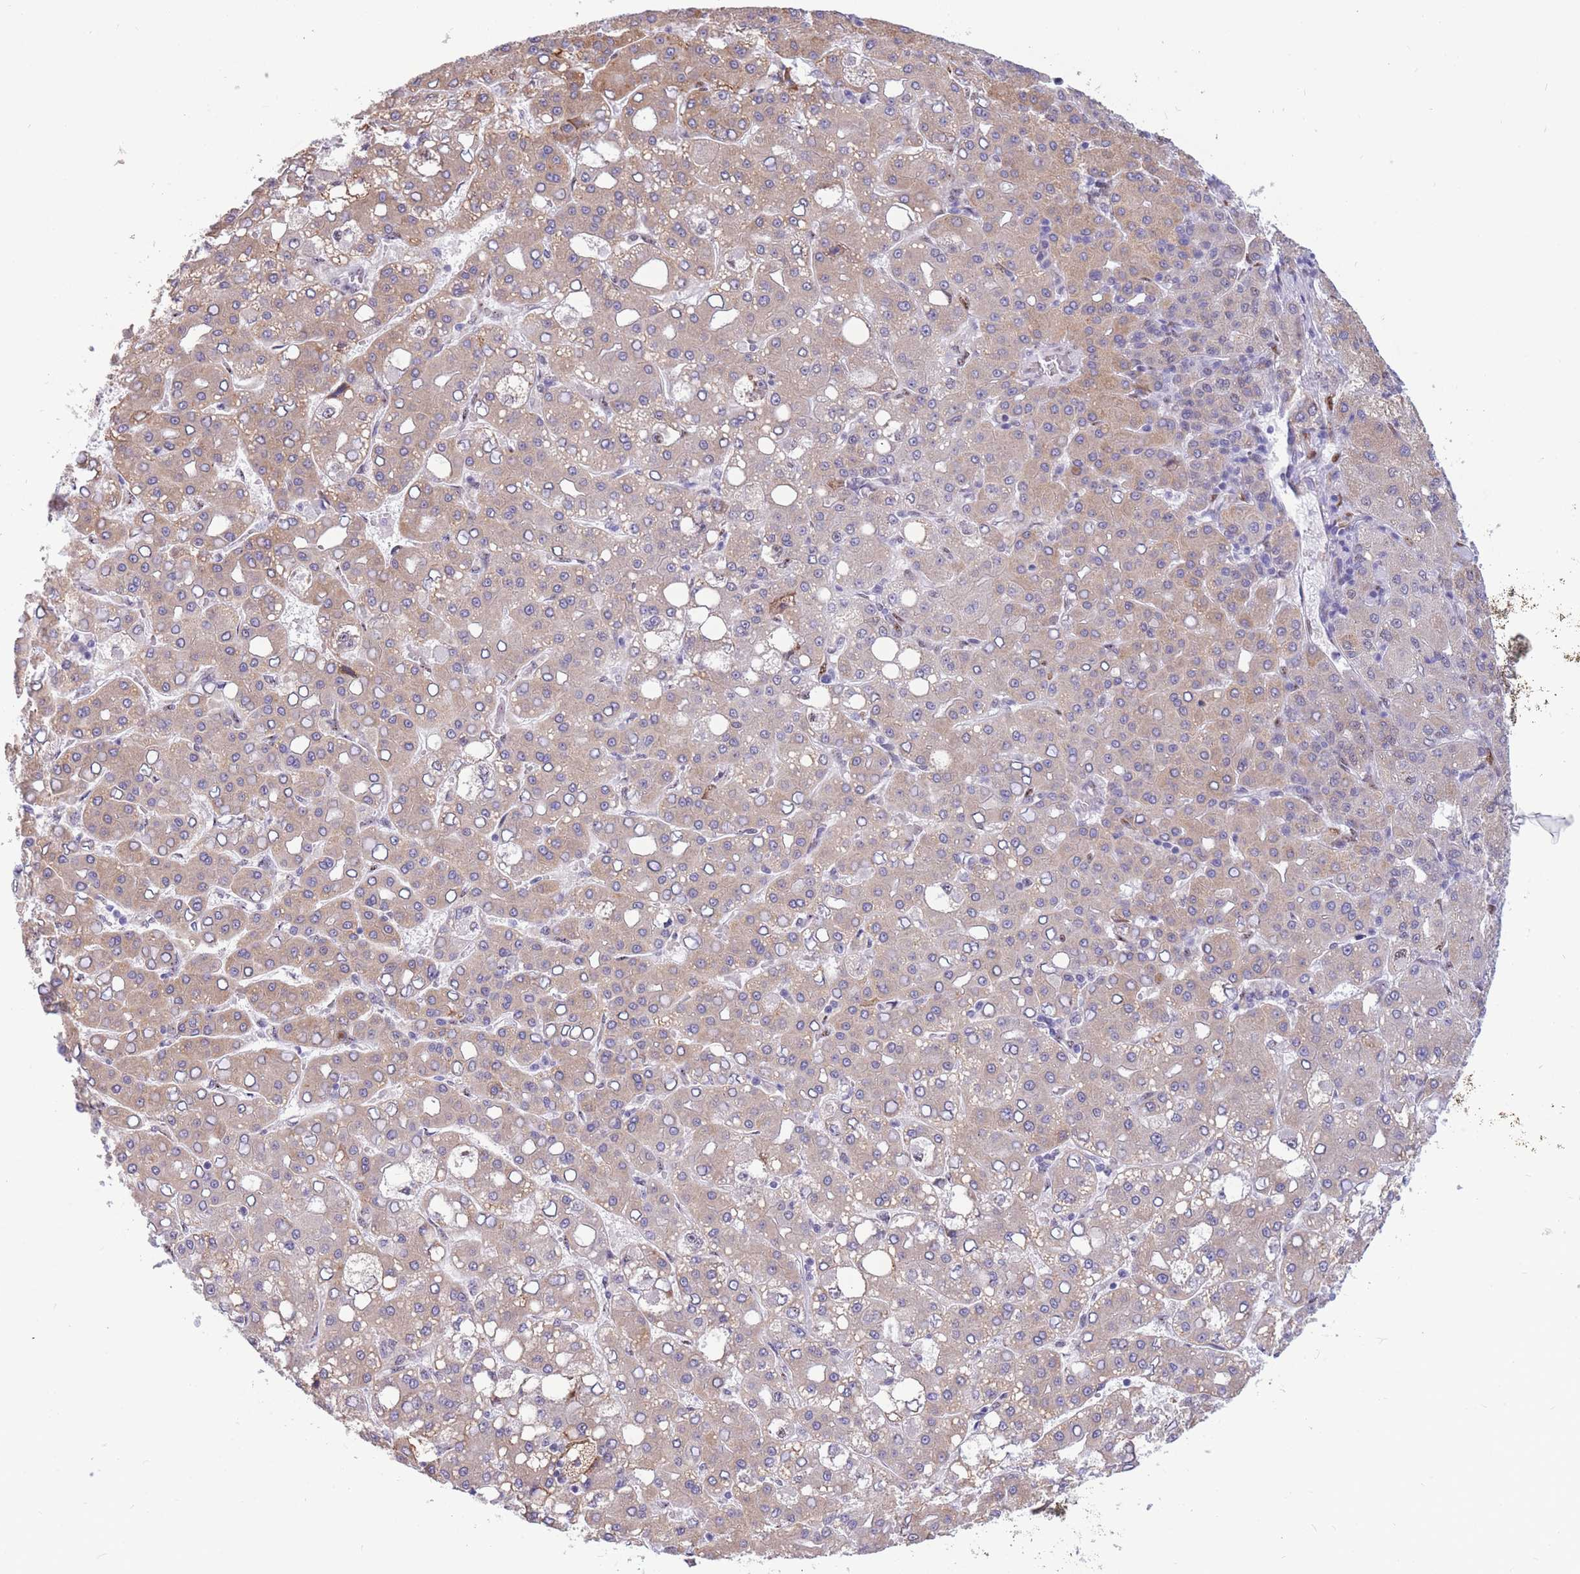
{"staining": {"intensity": "moderate", "quantity": "<25%", "location": "cytoplasmic/membranous"}, "tissue": "liver cancer", "cell_type": "Tumor cells", "image_type": "cancer", "snomed": [{"axis": "morphology", "description": "Carcinoma, Hepatocellular, NOS"}, {"axis": "topography", "description": "Liver"}], "caption": "This is an image of immunohistochemistry staining of liver cancer (hepatocellular carcinoma), which shows moderate expression in the cytoplasmic/membranous of tumor cells.", "gene": "FAM153A", "patient": {"sex": "male", "age": 65}}